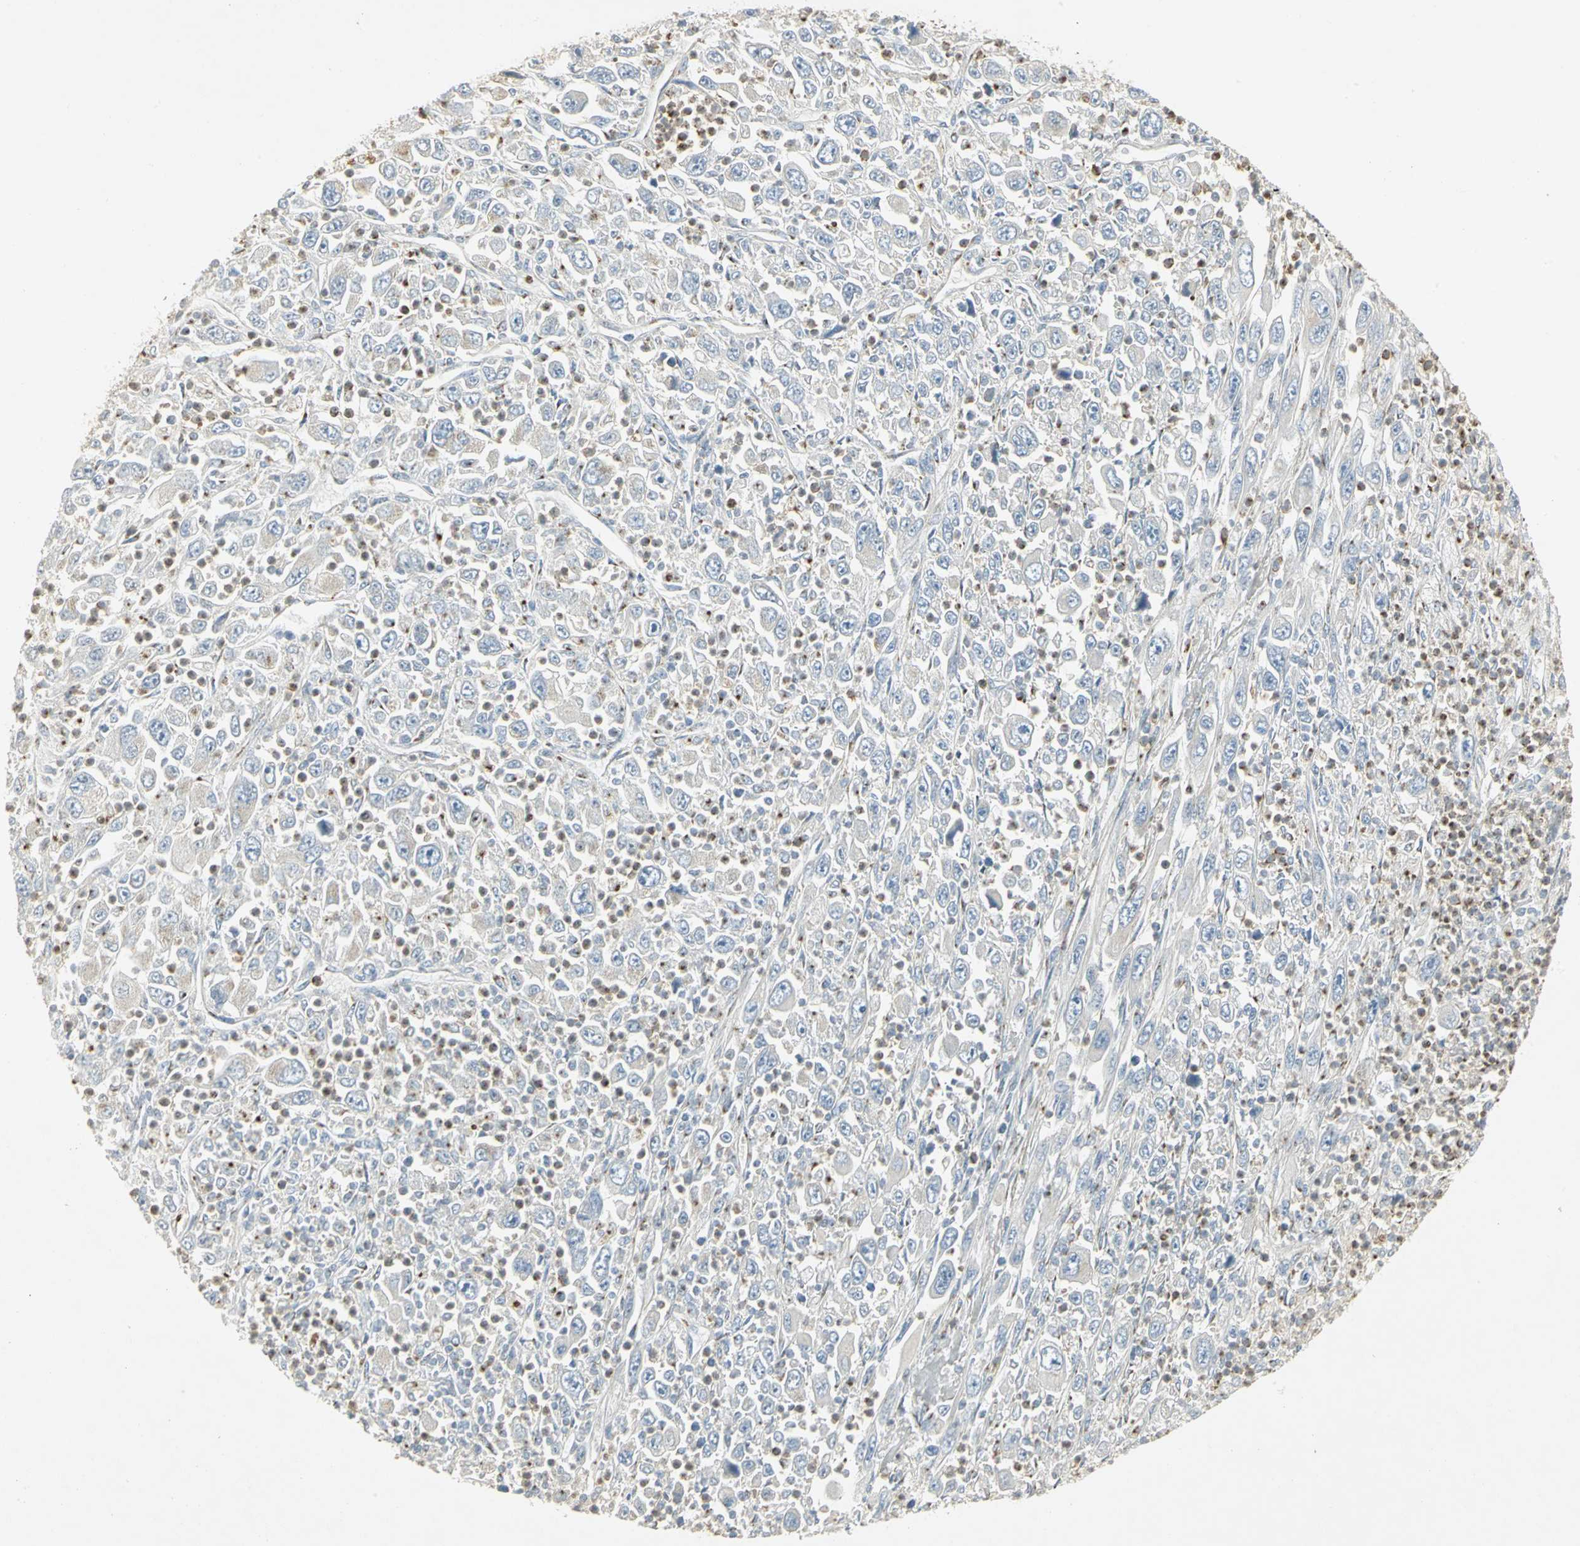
{"staining": {"intensity": "negative", "quantity": "none", "location": "none"}, "tissue": "melanoma", "cell_type": "Tumor cells", "image_type": "cancer", "snomed": [{"axis": "morphology", "description": "Malignant melanoma, Metastatic site"}, {"axis": "topography", "description": "Skin"}], "caption": "DAB (3,3'-diaminobenzidine) immunohistochemical staining of melanoma reveals no significant expression in tumor cells. The staining is performed using DAB (3,3'-diaminobenzidine) brown chromogen with nuclei counter-stained in using hematoxylin.", "gene": "TM9SF2", "patient": {"sex": "female", "age": 56}}